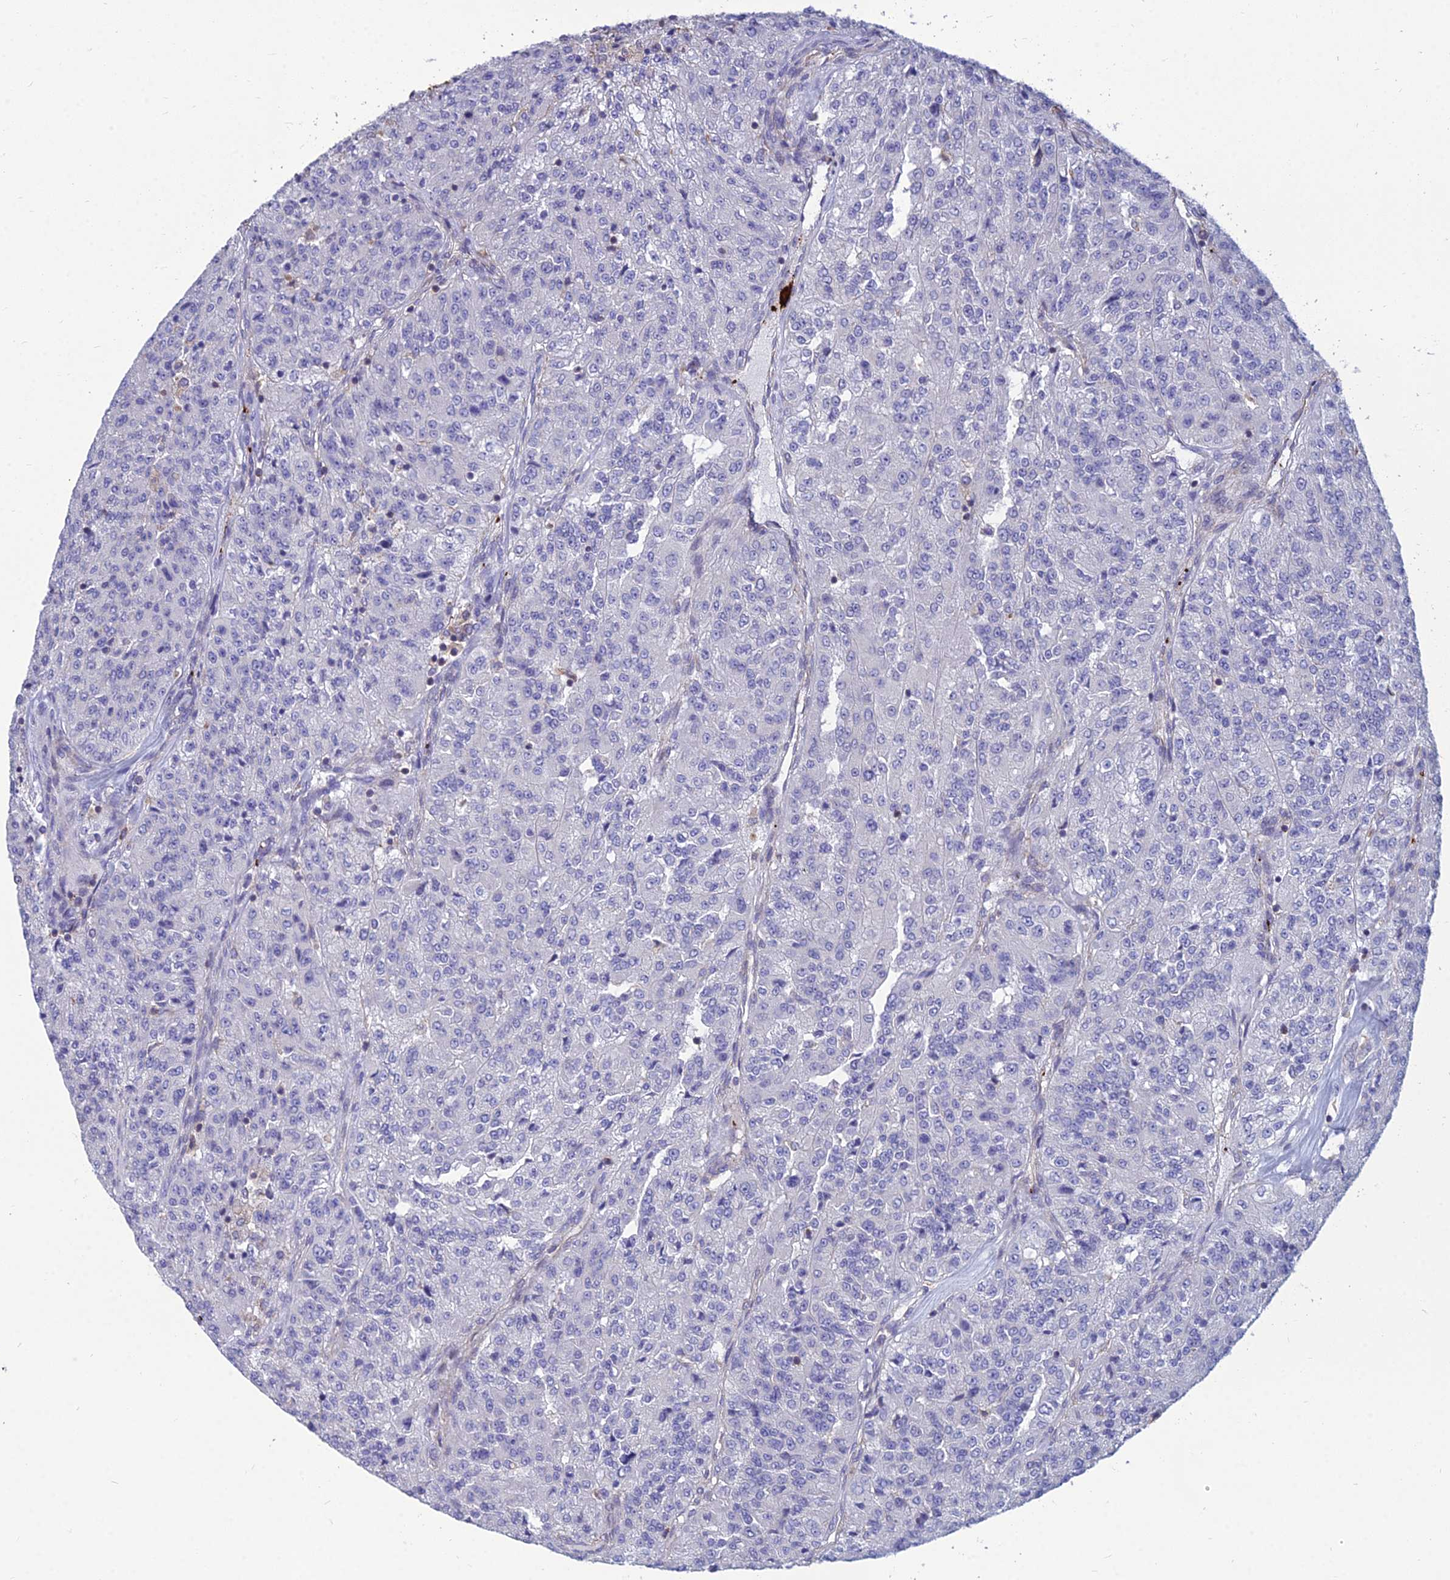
{"staining": {"intensity": "negative", "quantity": "none", "location": "none"}, "tissue": "renal cancer", "cell_type": "Tumor cells", "image_type": "cancer", "snomed": [{"axis": "morphology", "description": "Adenocarcinoma, NOS"}, {"axis": "topography", "description": "Kidney"}], "caption": "IHC micrograph of adenocarcinoma (renal) stained for a protein (brown), which displays no positivity in tumor cells. (DAB (3,3'-diaminobenzidine) IHC, high magnification).", "gene": "PSMD11", "patient": {"sex": "female", "age": 63}}